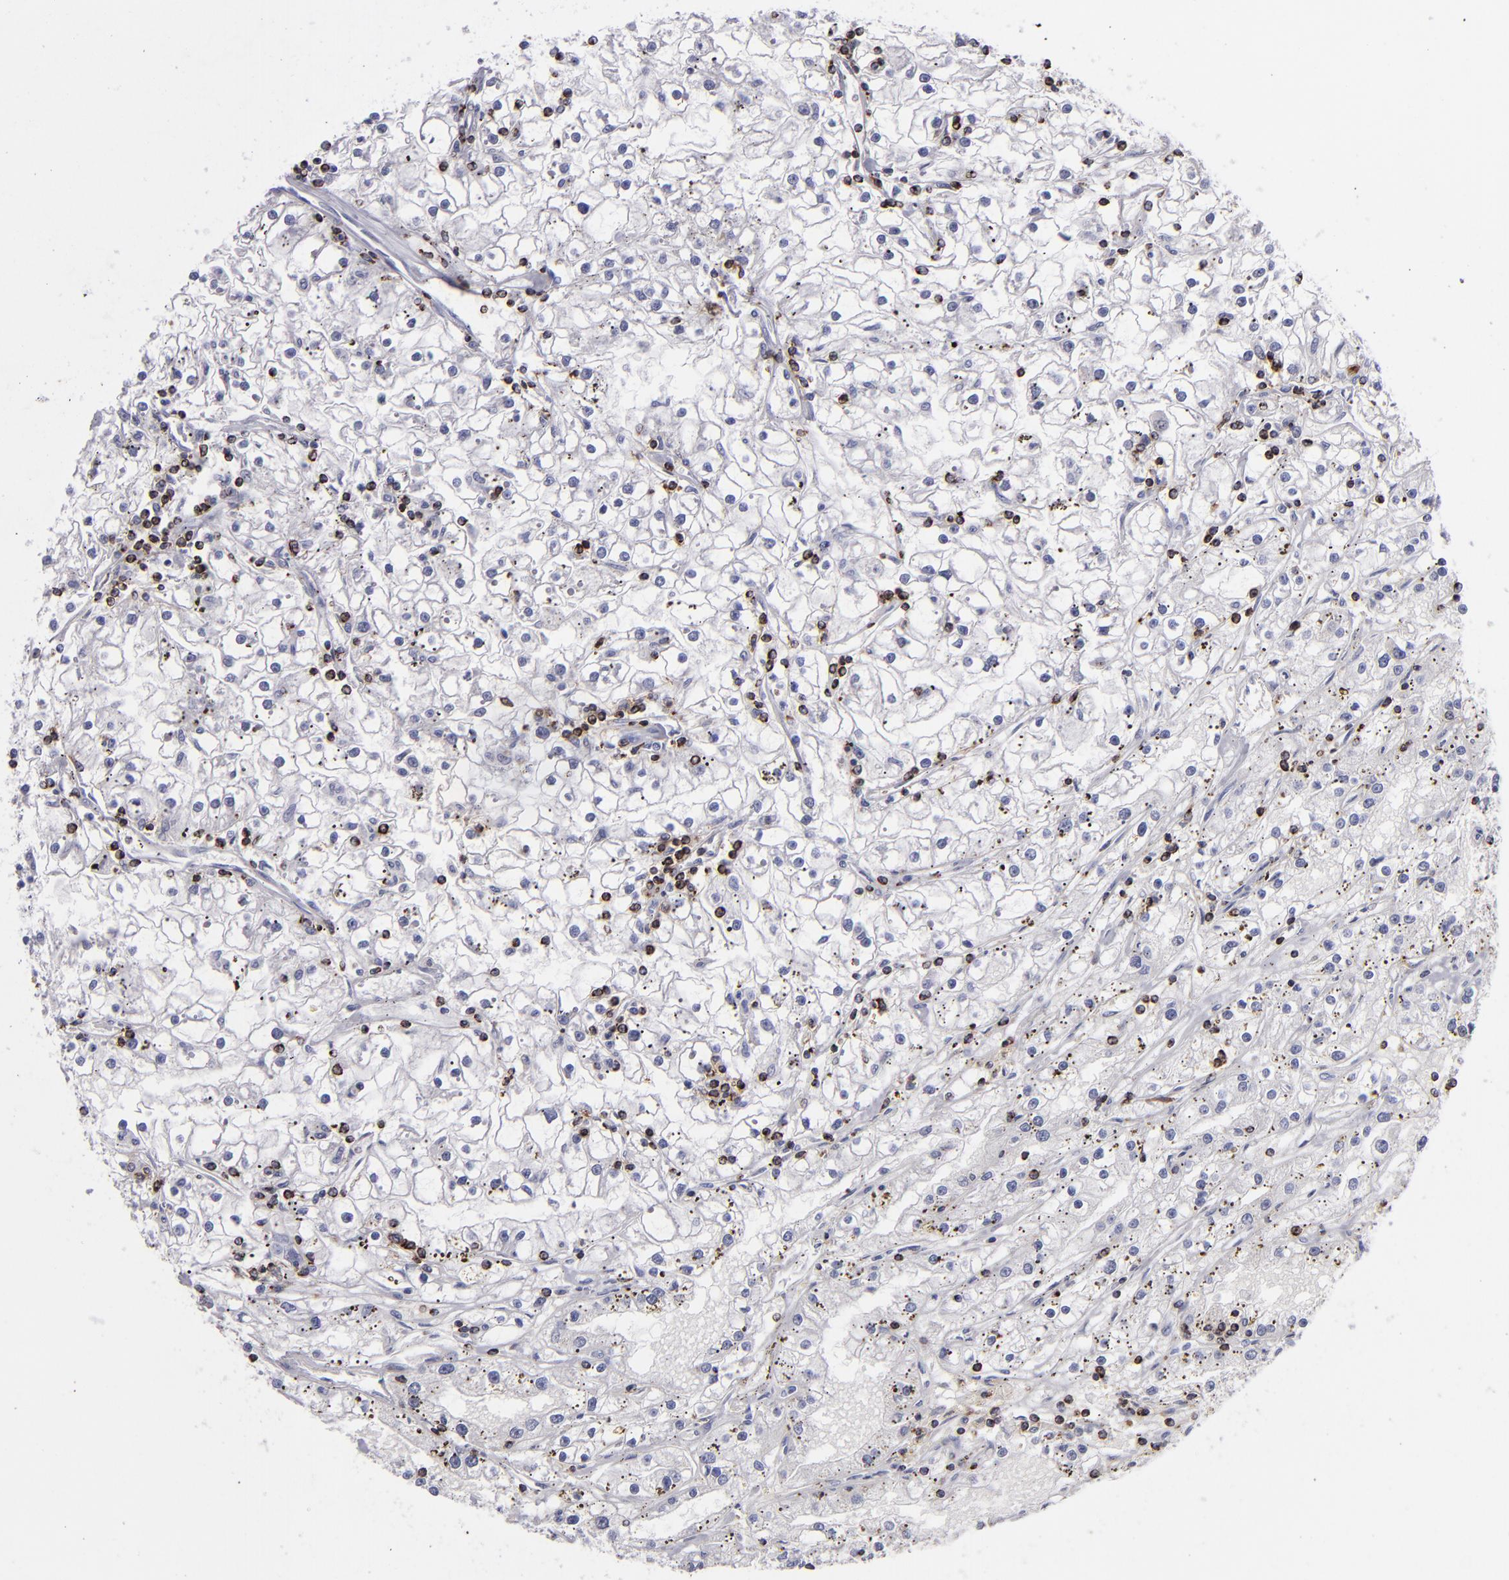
{"staining": {"intensity": "negative", "quantity": "none", "location": "none"}, "tissue": "renal cancer", "cell_type": "Tumor cells", "image_type": "cancer", "snomed": [{"axis": "morphology", "description": "Adenocarcinoma, NOS"}, {"axis": "topography", "description": "Kidney"}], "caption": "The histopathology image exhibits no staining of tumor cells in renal cancer.", "gene": "CD2", "patient": {"sex": "male", "age": 56}}